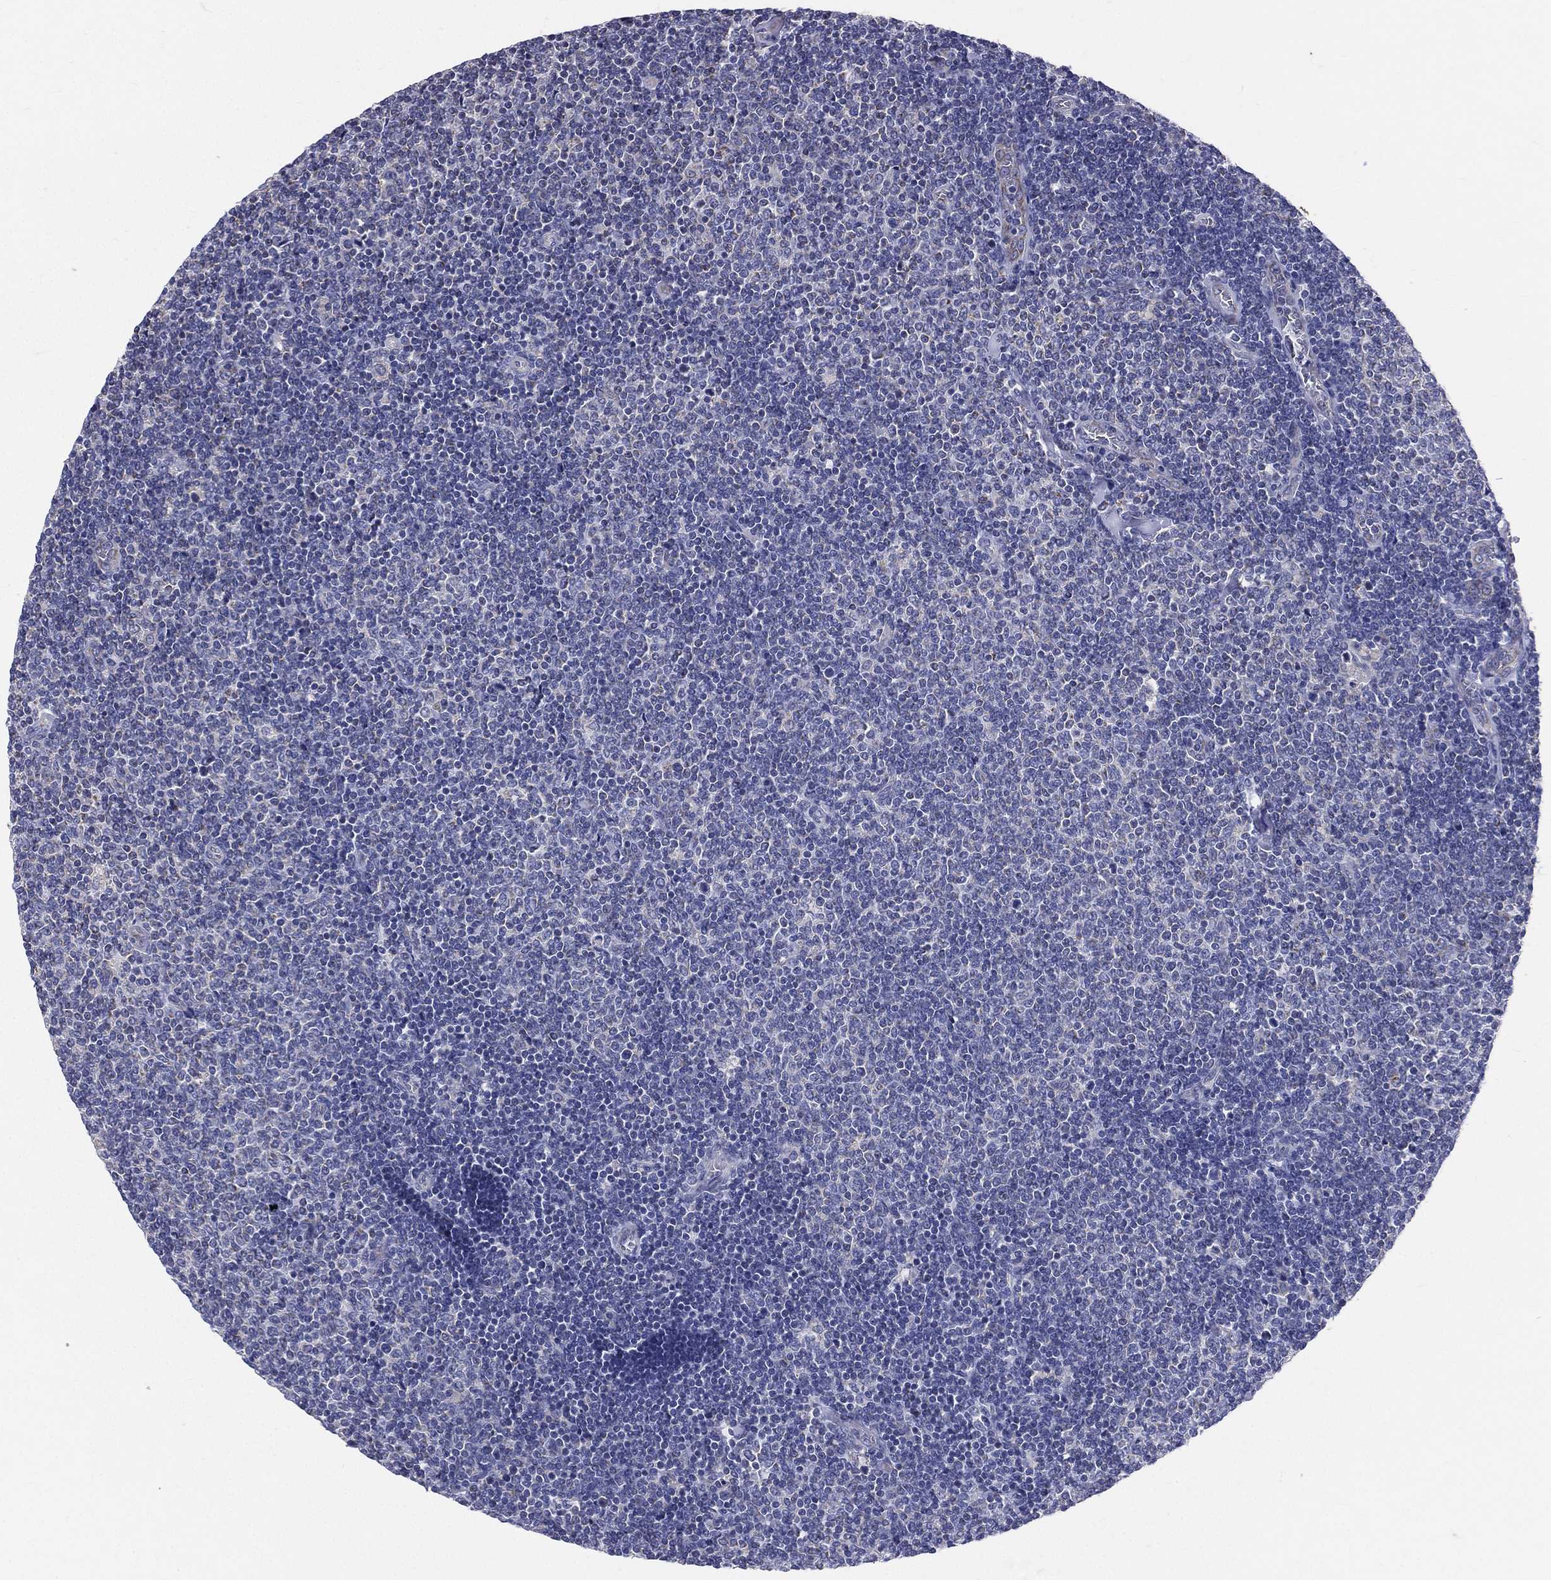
{"staining": {"intensity": "negative", "quantity": "none", "location": "none"}, "tissue": "lymphoma", "cell_type": "Tumor cells", "image_type": "cancer", "snomed": [{"axis": "morphology", "description": "Malignant lymphoma, non-Hodgkin's type, Low grade"}, {"axis": "topography", "description": "Lymph node"}], "caption": "Immunohistochemistry (IHC) of low-grade malignant lymphoma, non-Hodgkin's type demonstrates no expression in tumor cells.", "gene": "PWWP3A", "patient": {"sex": "male", "age": 52}}